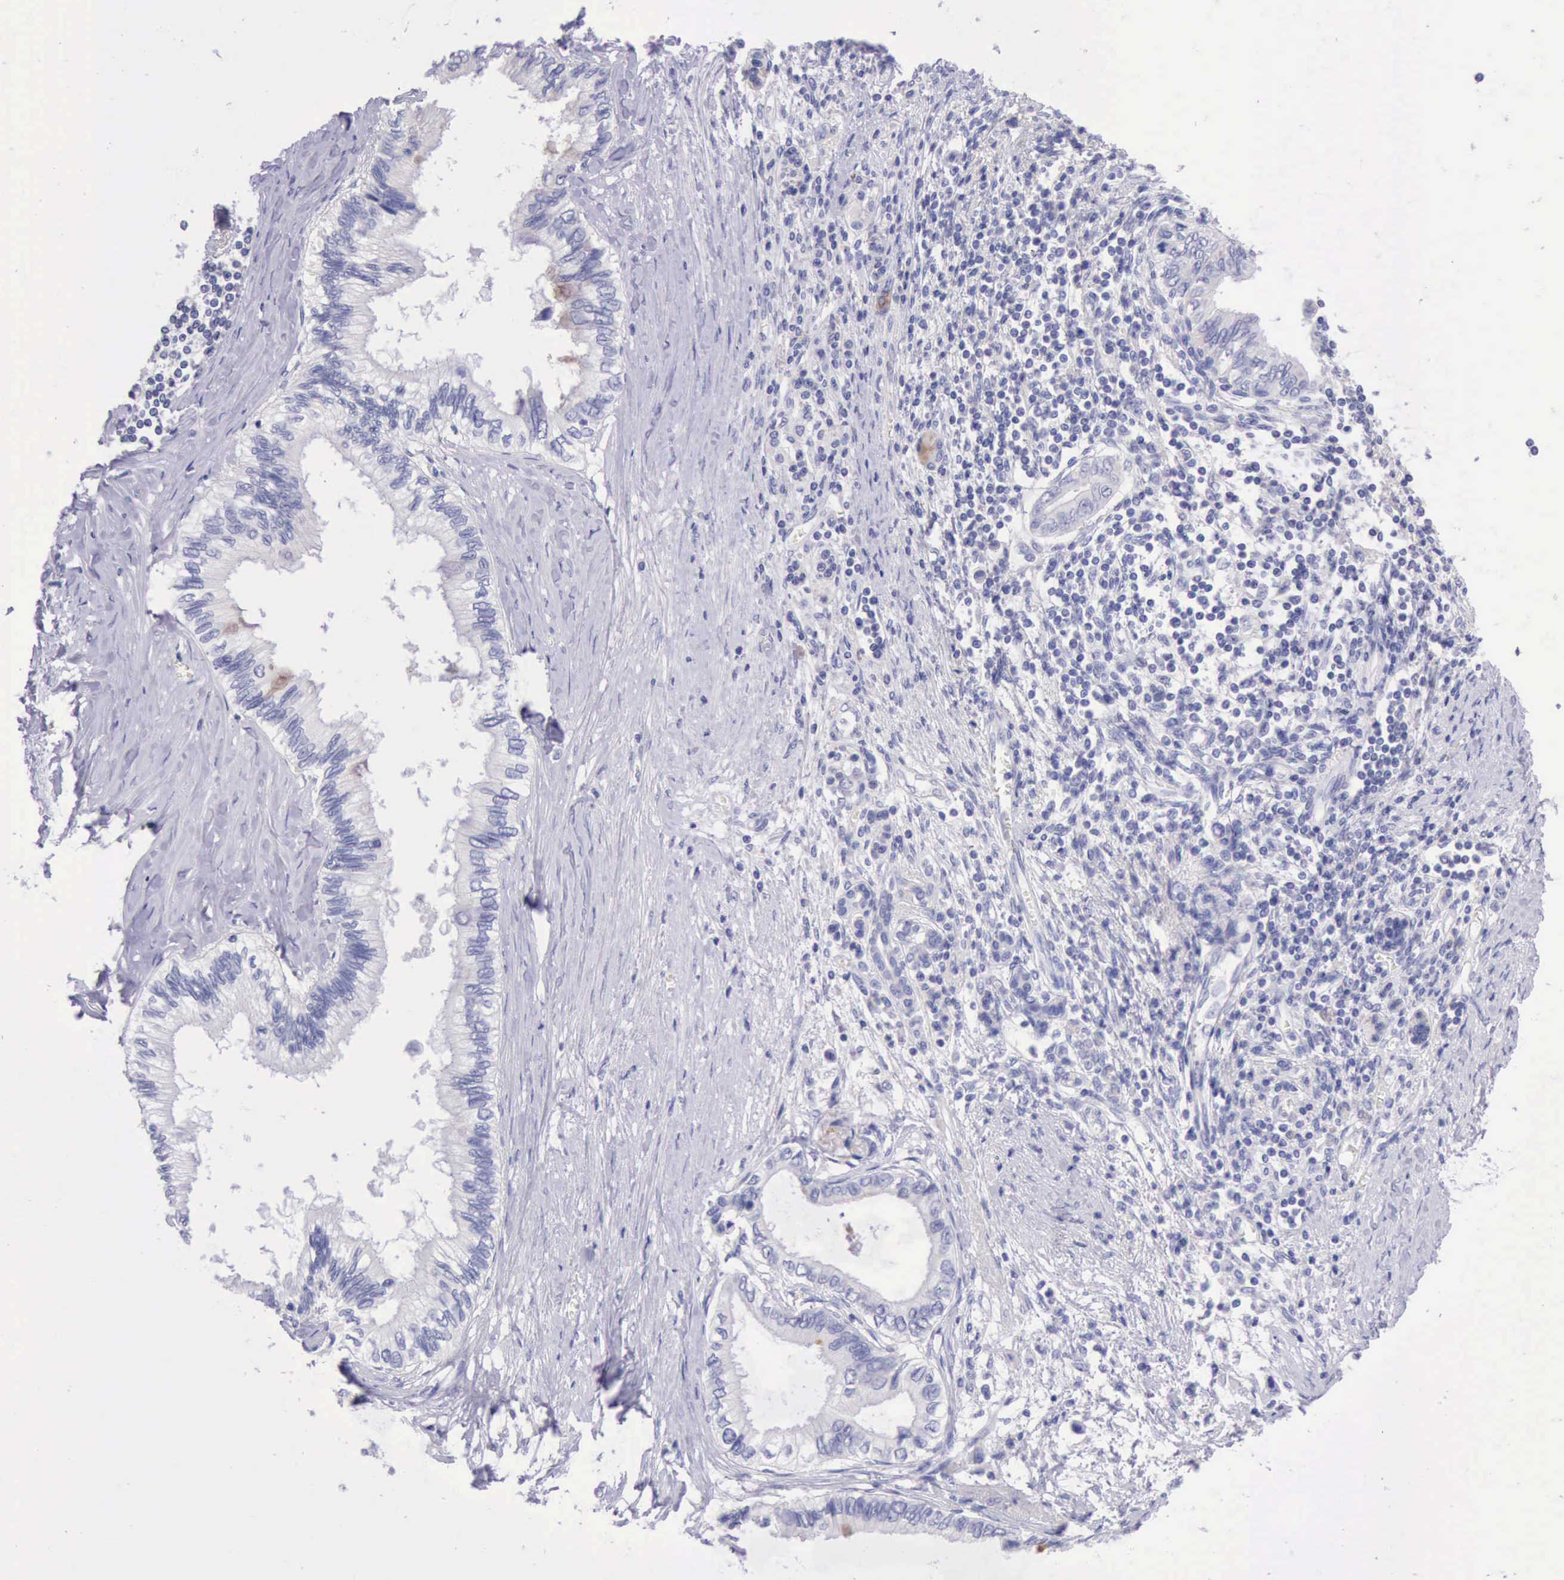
{"staining": {"intensity": "negative", "quantity": "none", "location": "none"}, "tissue": "pancreatic cancer", "cell_type": "Tumor cells", "image_type": "cancer", "snomed": [{"axis": "morphology", "description": "Adenocarcinoma, NOS"}, {"axis": "topography", "description": "Pancreas"}], "caption": "IHC photomicrograph of pancreatic adenocarcinoma stained for a protein (brown), which shows no positivity in tumor cells. (Brightfield microscopy of DAB (3,3'-diaminobenzidine) immunohistochemistry at high magnification).", "gene": "LRFN5", "patient": {"sex": "female", "age": 66}}